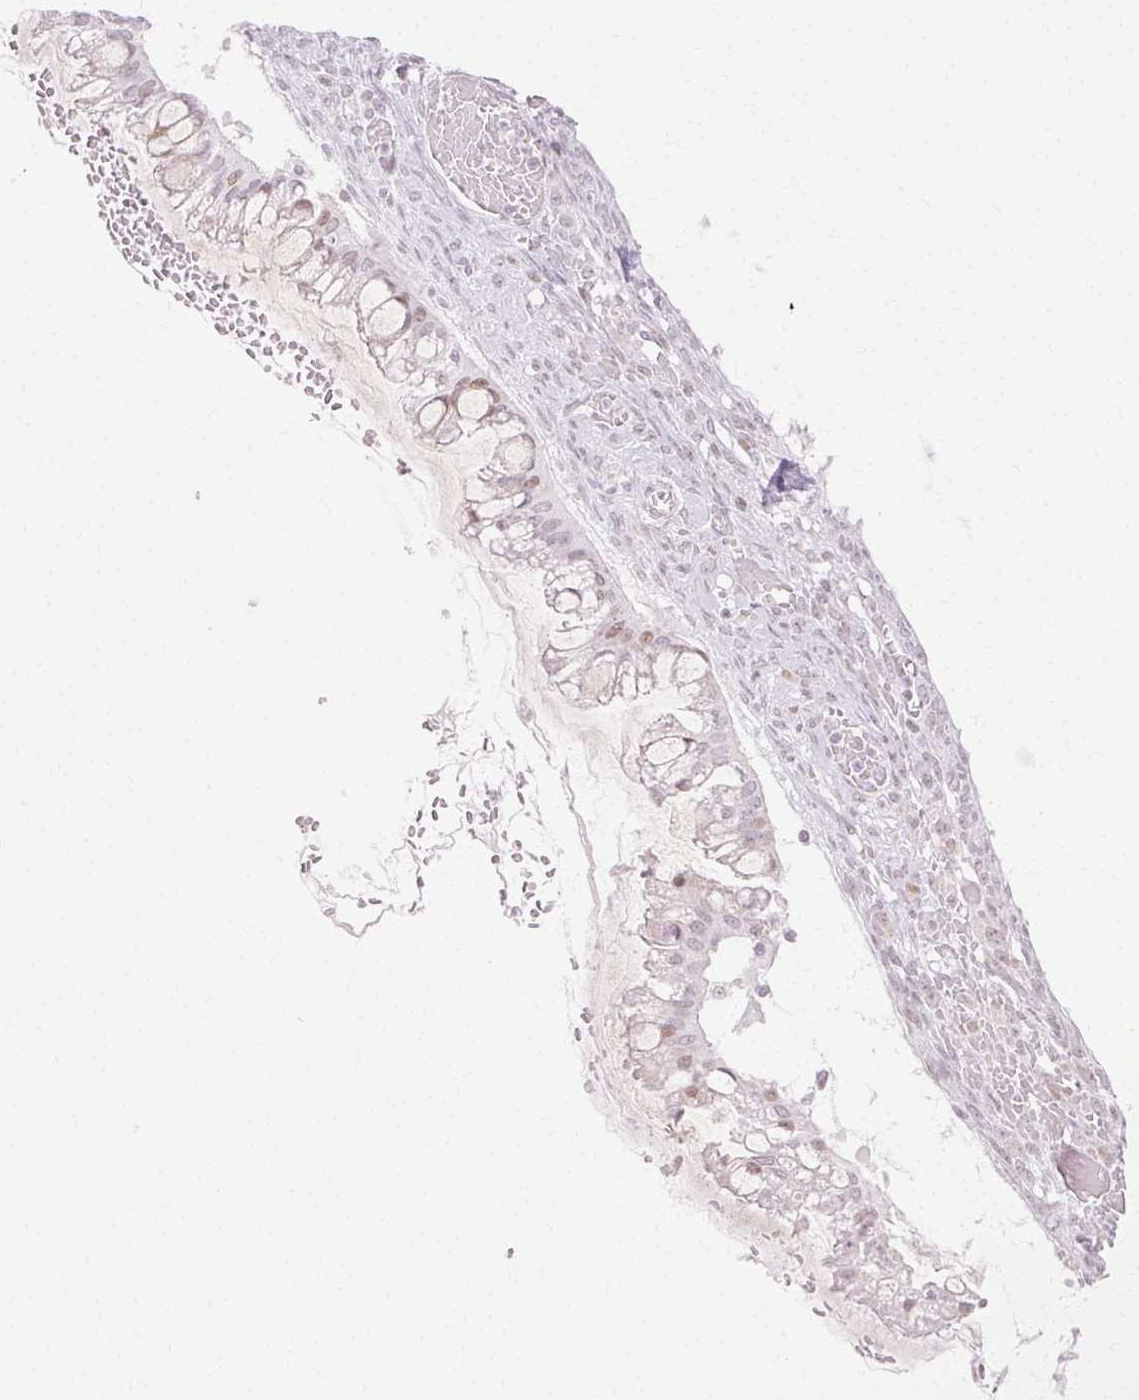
{"staining": {"intensity": "weak", "quantity": "<25%", "location": "nuclear"}, "tissue": "ovarian cancer", "cell_type": "Tumor cells", "image_type": "cancer", "snomed": [{"axis": "morphology", "description": "Cystadenocarcinoma, mucinous, NOS"}, {"axis": "topography", "description": "Ovary"}], "caption": "IHC histopathology image of neoplastic tissue: human ovarian mucinous cystadenocarcinoma stained with DAB (3,3'-diaminobenzidine) exhibits no significant protein staining in tumor cells.", "gene": "C3orf49", "patient": {"sex": "female", "age": 73}}